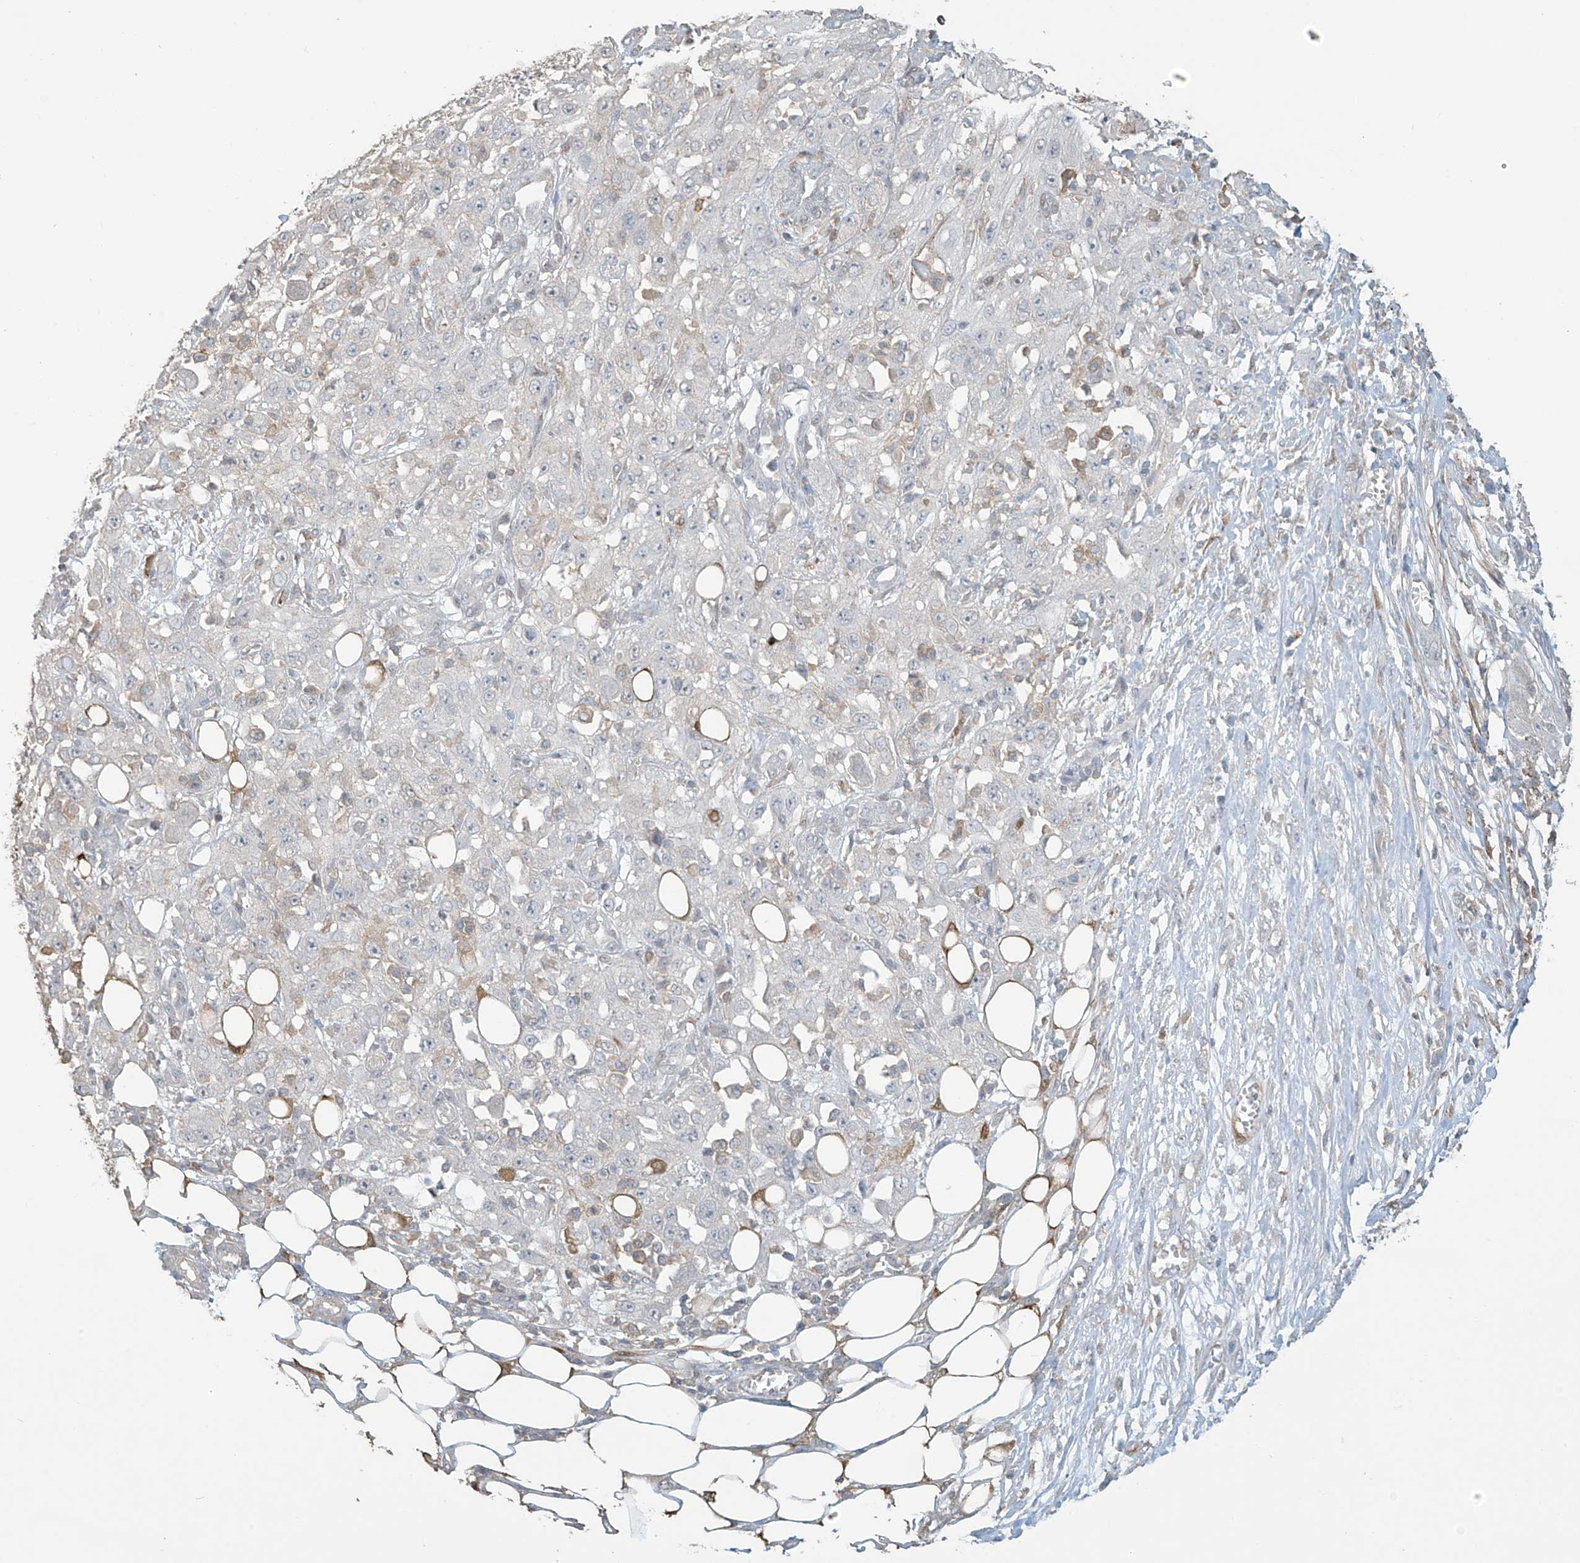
{"staining": {"intensity": "negative", "quantity": "none", "location": "none"}, "tissue": "skin cancer", "cell_type": "Tumor cells", "image_type": "cancer", "snomed": [{"axis": "morphology", "description": "Squamous cell carcinoma, NOS"}, {"axis": "morphology", "description": "Squamous cell carcinoma, metastatic, NOS"}, {"axis": "topography", "description": "Skin"}, {"axis": "topography", "description": "Lymph node"}], "caption": "An immunohistochemistry (IHC) image of skin cancer (squamous cell carcinoma) is shown. There is no staining in tumor cells of skin cancer (squamous cell carcinoma). (DAB (3,3'-diaminobenzidine) immunohistochemistry, high magnification).", "gene": "TAGAP", "patient": {"sex": "male", "age": 75}}